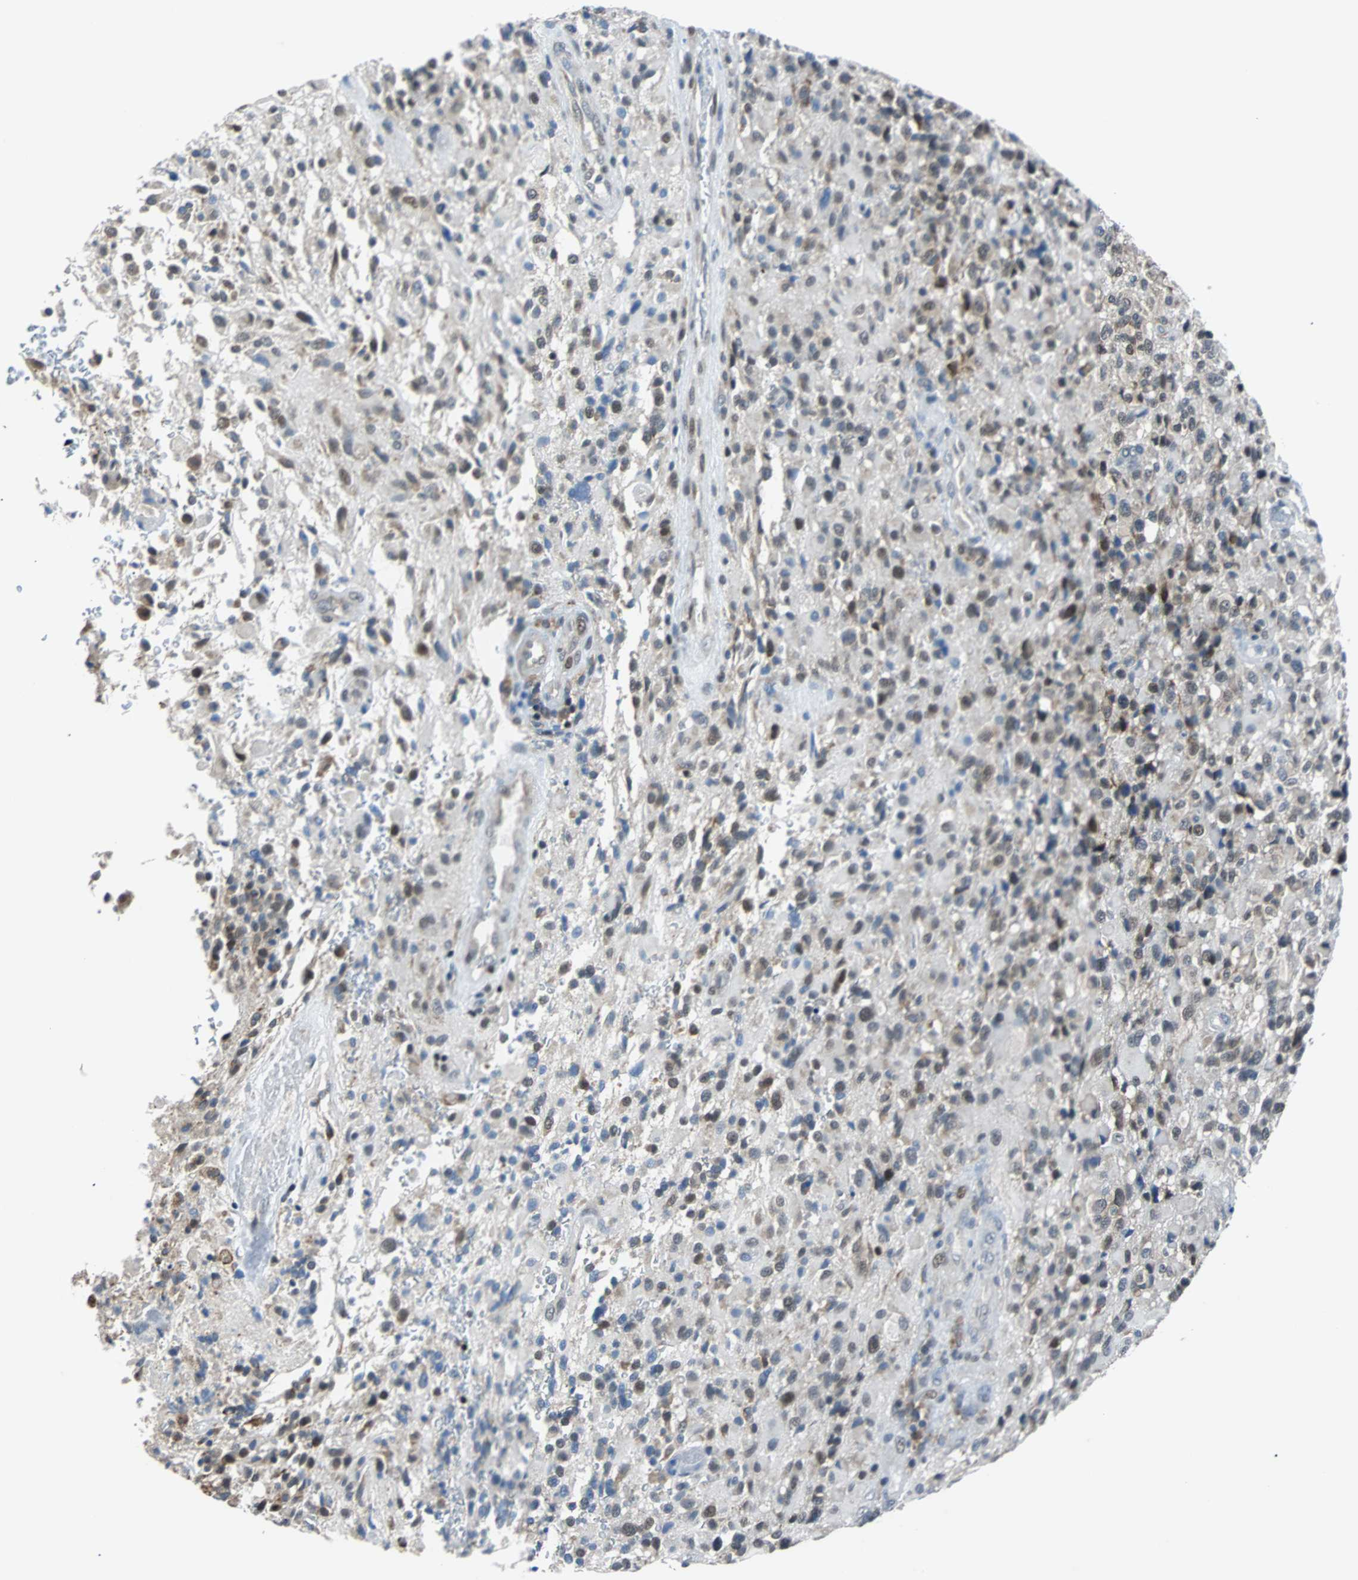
{"staining": {"intensity": "weak", "quantity": "<25%", "location": "nuclear"}, "tissue": "glioma", "cell_type": "Tumor cells", "image_type": "cancer", "snomed": [{"axis": "morphology", "description": "Glioma, malignant, High grade"}, {"axis": "topography", "description": "Brain"}], "caption": "DAB immunohistochemical staining of human glioma demonstrates no significant expression in tumor cells. (DAB (3,3'-diaminobenzidine) immunohistochemistry visualized using brightfield microscopy, high magnification).", "gene": "USP28", "patient": {"sex": "male", "age": 71}}